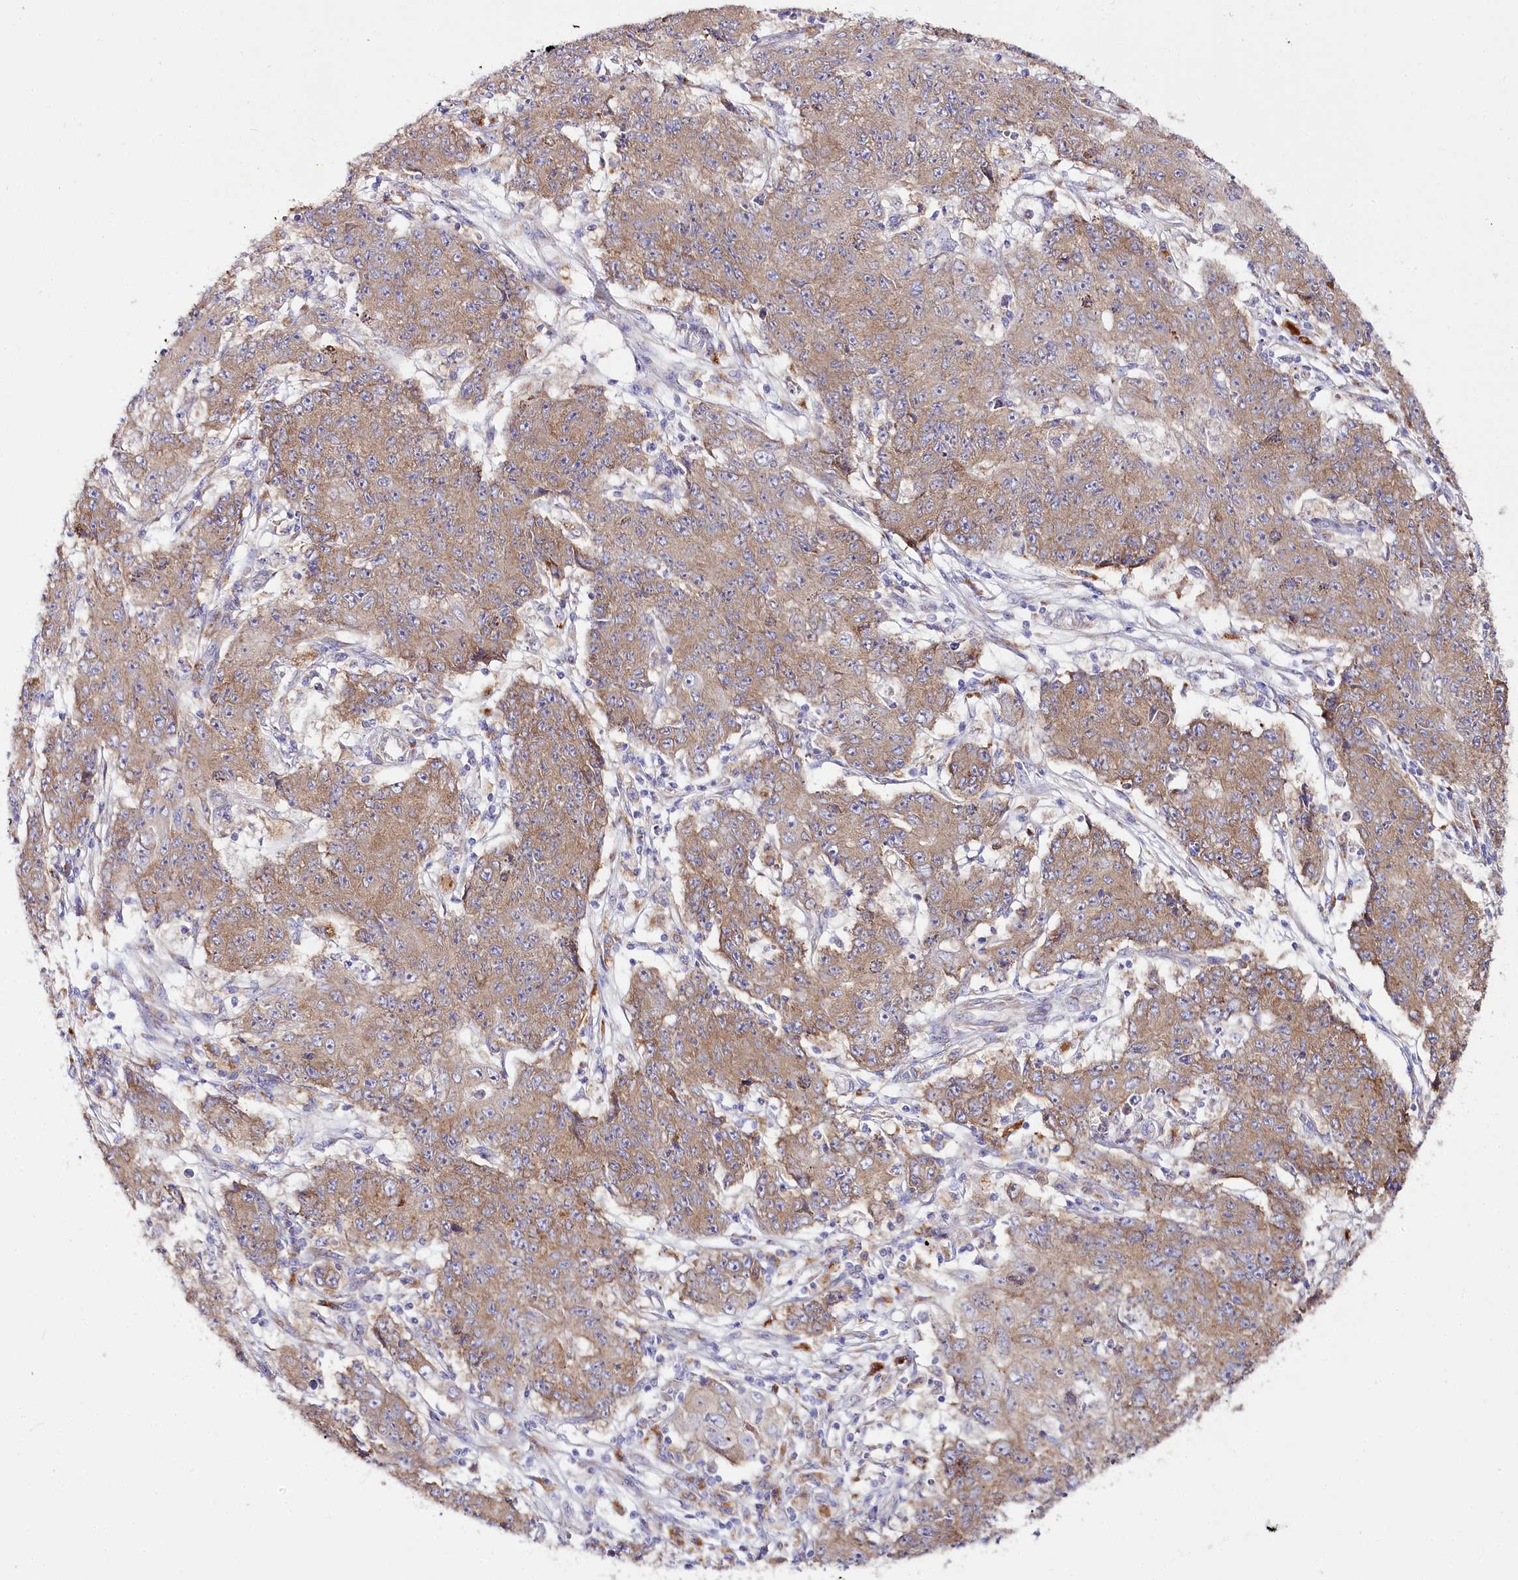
{"staining": {"intensity": "moderate", "quantity": "25%-75%", "location": "cytoplasmic/membranous"}, "tissue": "ovarian cancer", "cell_type": "Tumor cells", "image_type": "cancer", "snomed": [{"axis": "morphology", "description": "Carcinoma, endometroid"}, {"axis": "topography", "description": "Ovary"}], "caption": "A medium amount of moderate cytoplasmic/membranous expression is appreciated in about 25%-75% of tumor cells in endometroid carcinoma (ovarian) tissue. (DAB (3,3'-diaminobenzidine) IHC with brightfield microscopy, high magnification).", "gene": "THUMPD3", "patient": {"sex": "female", "age": 42}}